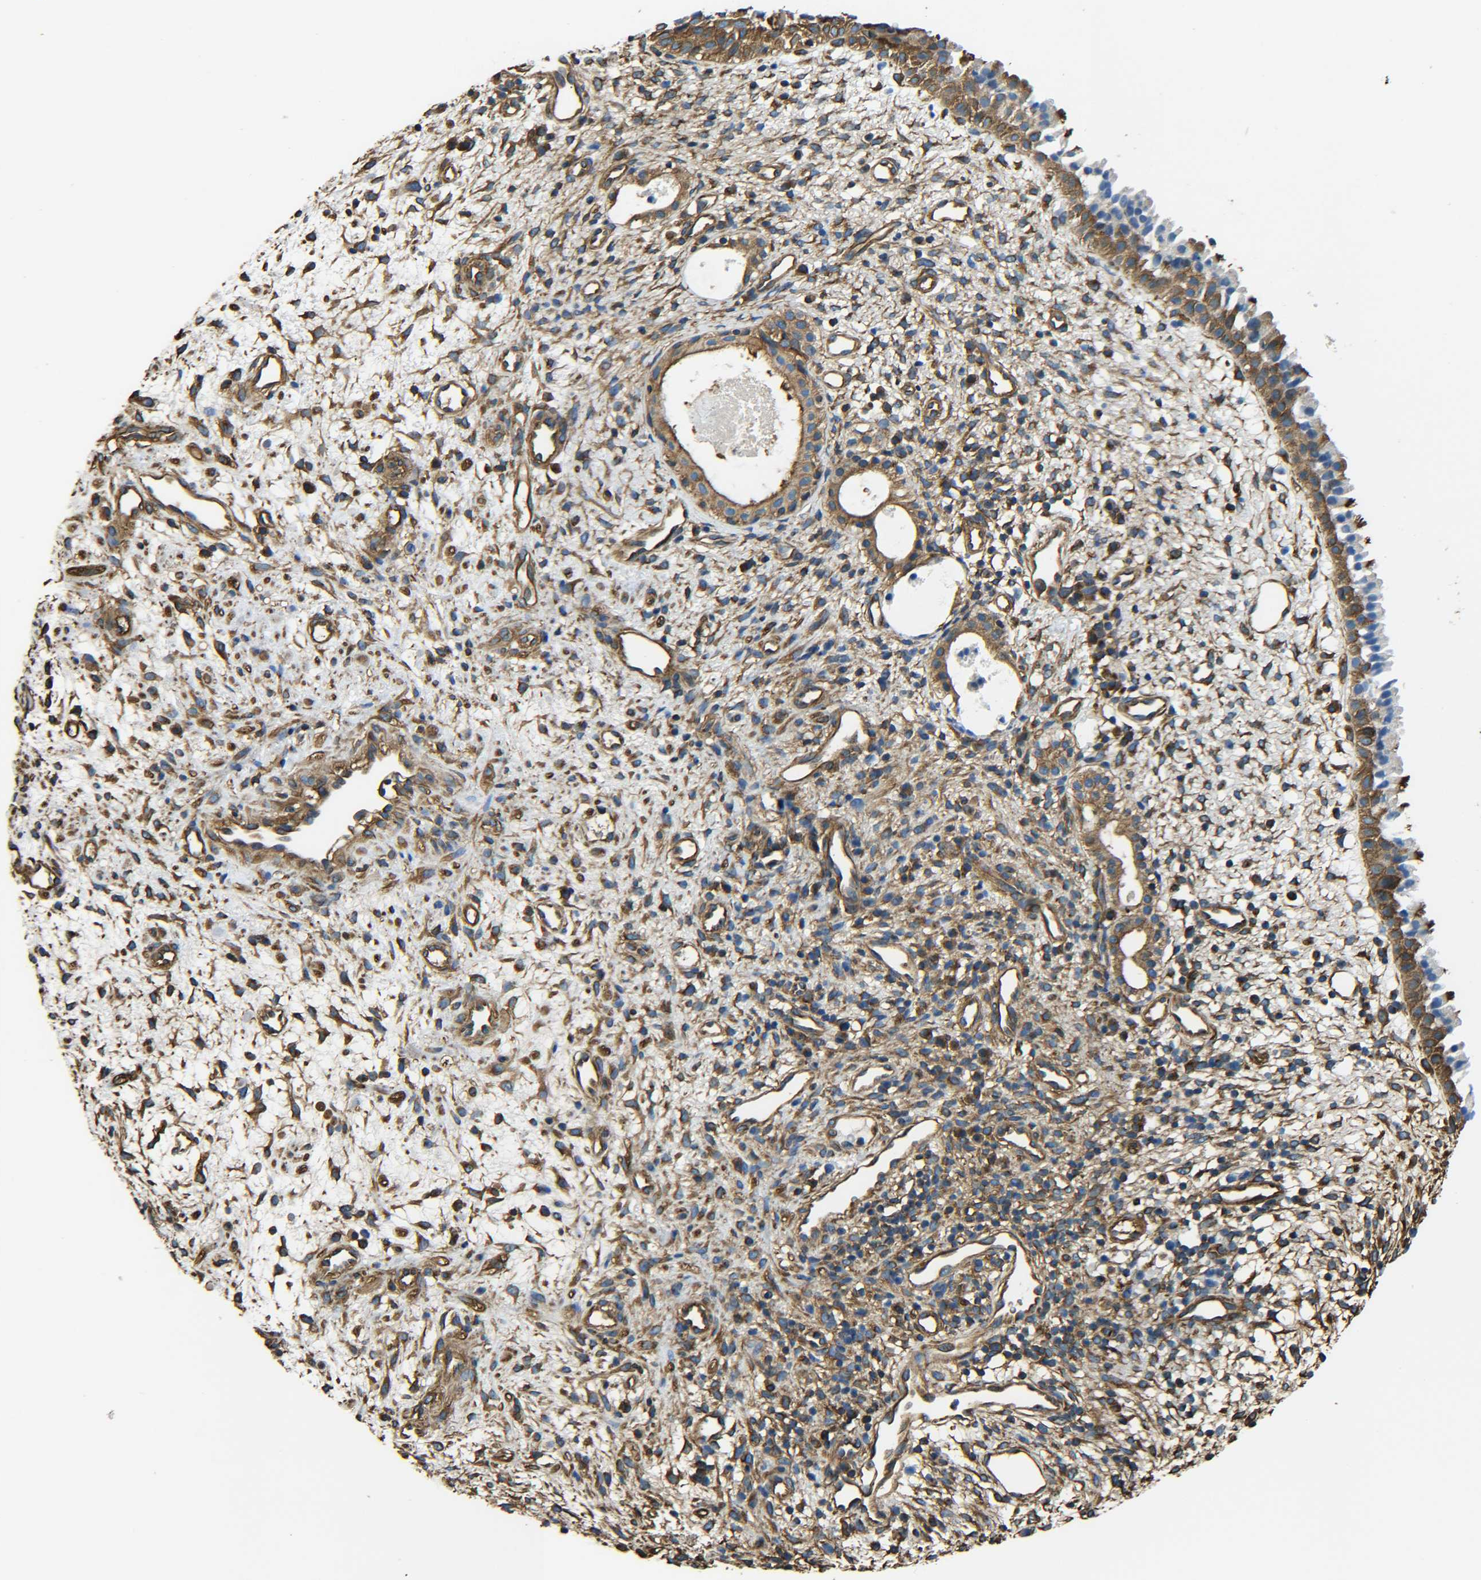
{"staining": {"intensity": "strong", "quantity": ">75%", "location": "cytoplasmic/membranous"}, "tissue": "nasopharynx", "cell_type": "Respiratory epithelial cells", "image_type": "normal", "snomed": [{"axis": "morphology", "description": "Normal tissue, NOS"}, {"axis": "topography", "description": "Nasopharynx"}], "caption": "Approximately >75% of respiratory epithelial cells in unremarkable human nasopharynx display strong cytoplasmic/membranous protein staining as visualized by brown immunohistochemical staining.", "gene": "TUBB", "patient": {"sex": "male", "age": 22}}